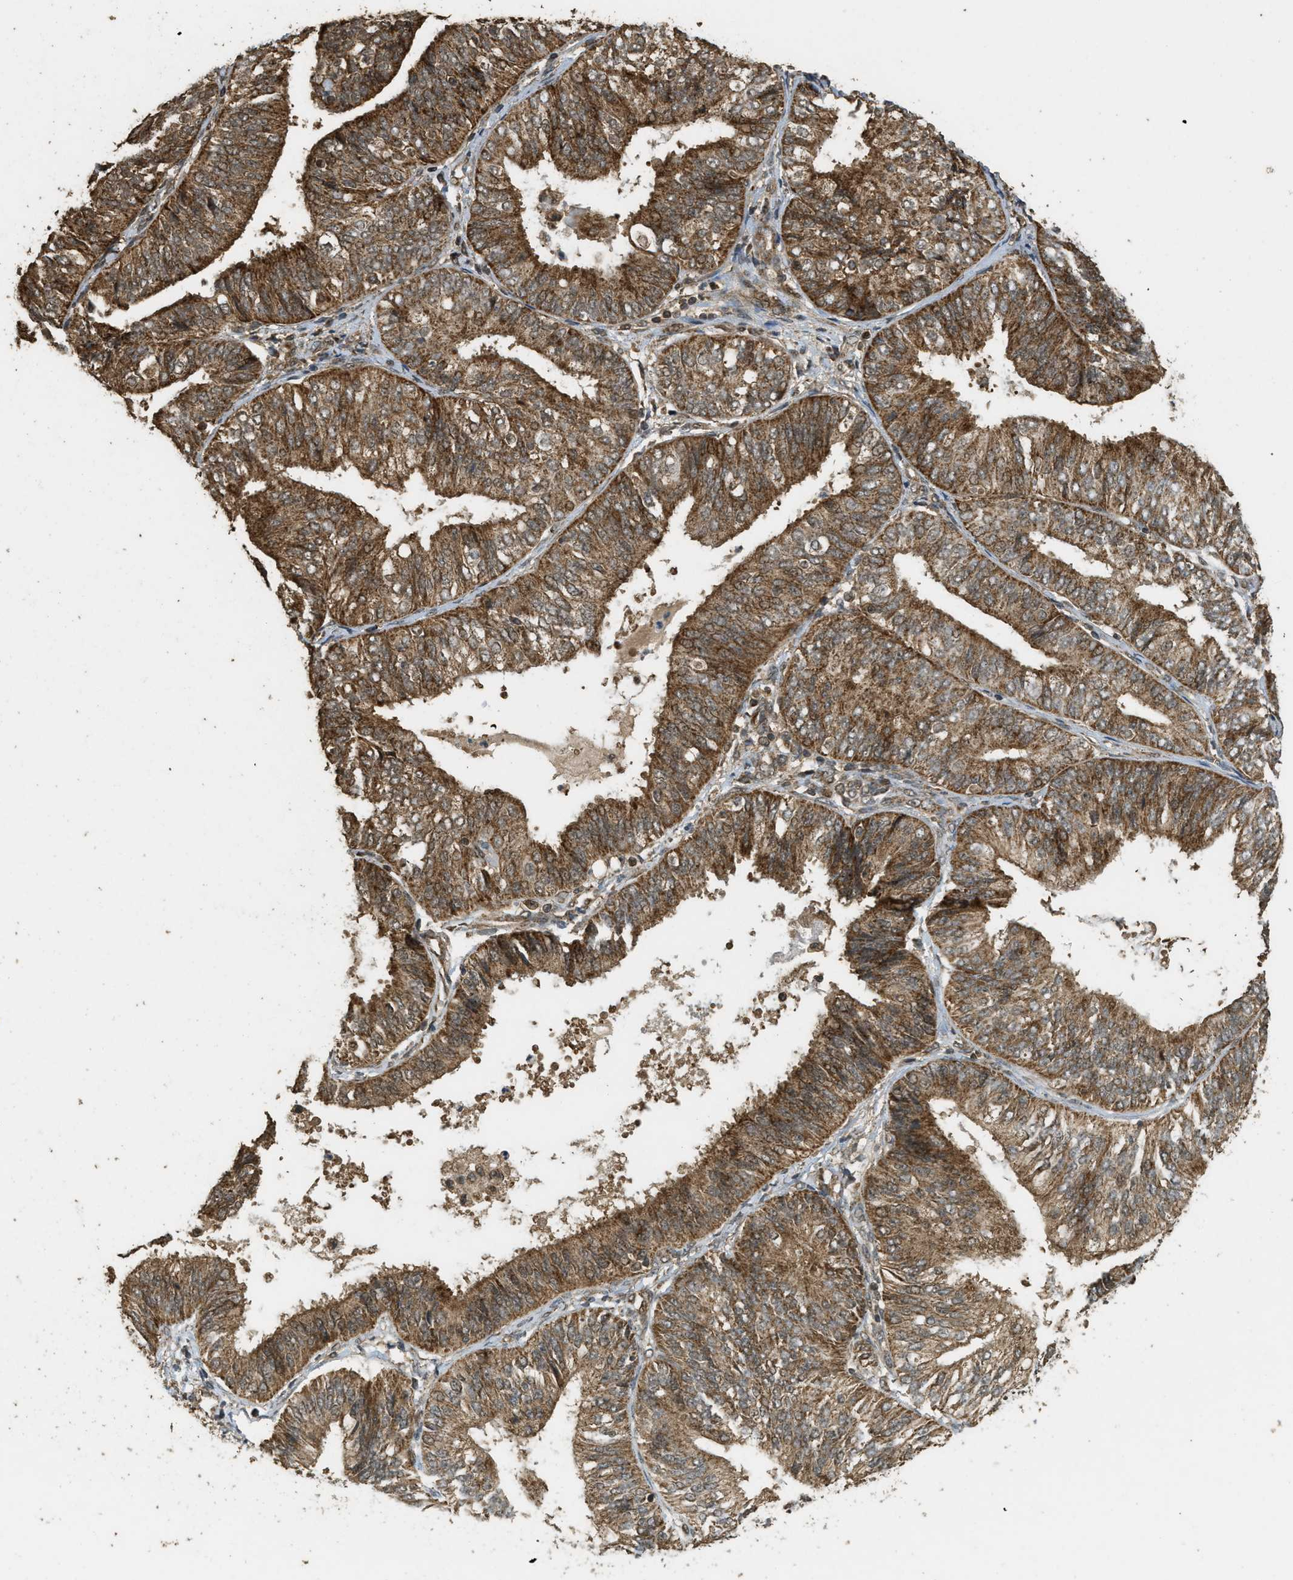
{"staining": {"intensity": "moderate", "quantity": ">75%", "location": "cytoplasmic/membranous"}, "tissue": "endometrial cancer", "cell_type": "Tumor cells", "image_type": "cancer", "snomed": [{"axis": "morphology", "description": "Adenocarcinoma, NOS"}, {"axis": "topography", "description": "Endometrium"}], "caption": "High-magnification brightfield microscopy of adenocarcinoma (endometrial) stained with DAB (3,3'-diaminobenzidine) (brown) and counterstained with hematoxylin (blue). tumor cells exhibit moderate cytoplasmic/membranous staining is seen in approximately>75% of cells. Nuclei are stained in blue.", "gene": "CTPS1", "patient": {"sex": "female", "age": 58}}